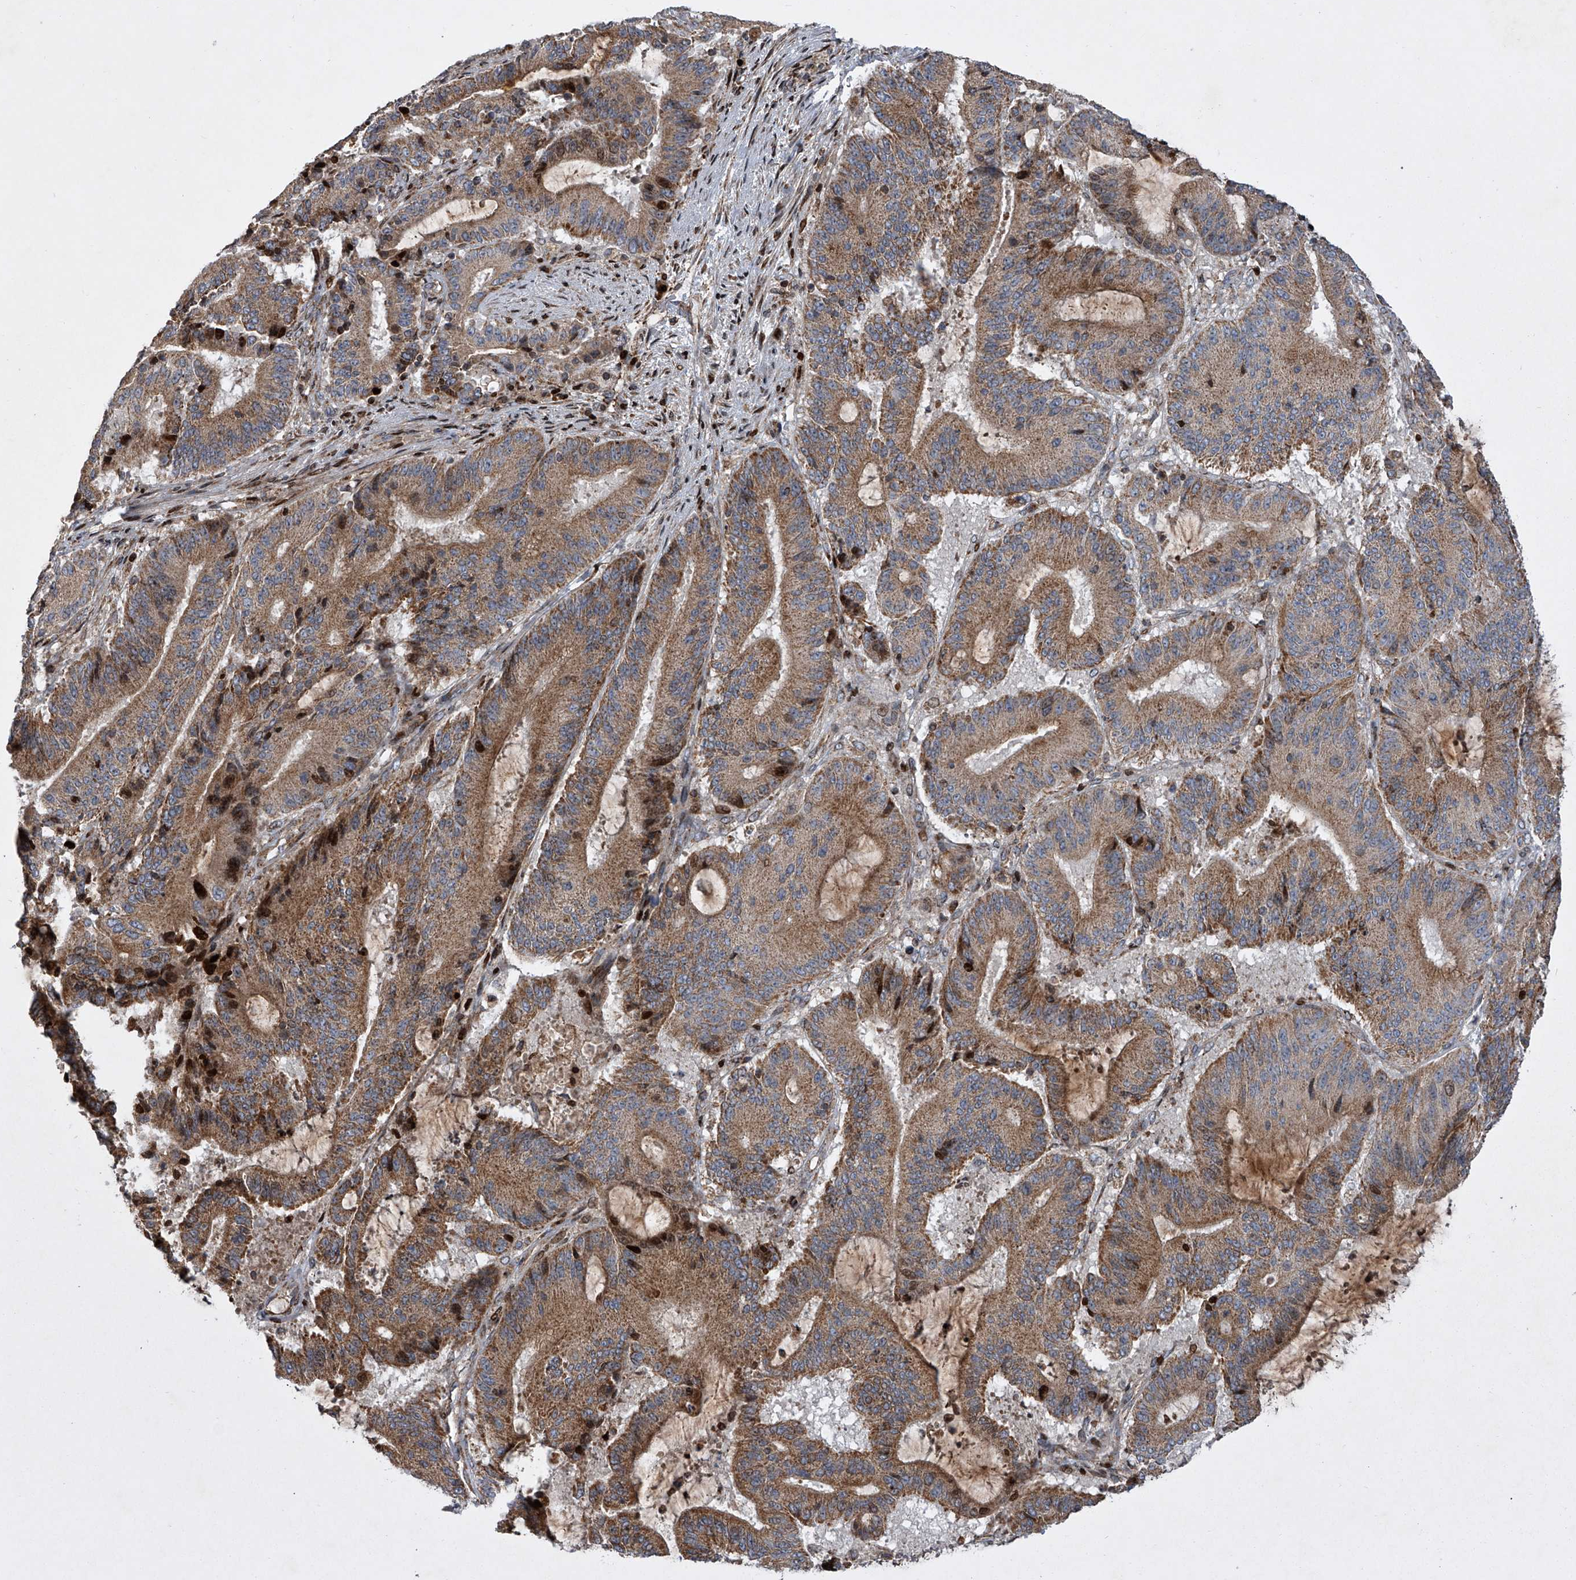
{"staining": {"intensity": "moderate", "quantity": ">75%", "location": "cytoplasmic/membranous,nuclear"}, "tissue": "liver cancer", "cell_type": "Tumor cells", "image_type": "cancer", "snomed": [{"axis": "morphology", "description": "Normal tissue, NOS"}, {"axis": "morphology", "description": "Cholangiocarcinoma"}, {"axis": "topography", "description": "Liver"}, {"axis": "topography", "description": "Peripheral nerve tissue"}], "caption": "High-magnification brightfield microscopy of cholangiocarcinoma (liver) stained with DAB (3,3'-diaminobenzidine) (brown) and counterstained with hematoxylin (blue). tumor cells exhibit moderate cytoplasmic/membranous and nuclear positivity is seen in about>75% of cells.", "gene": "STRADA", "patient": {"sex": "female", "age": 73}}